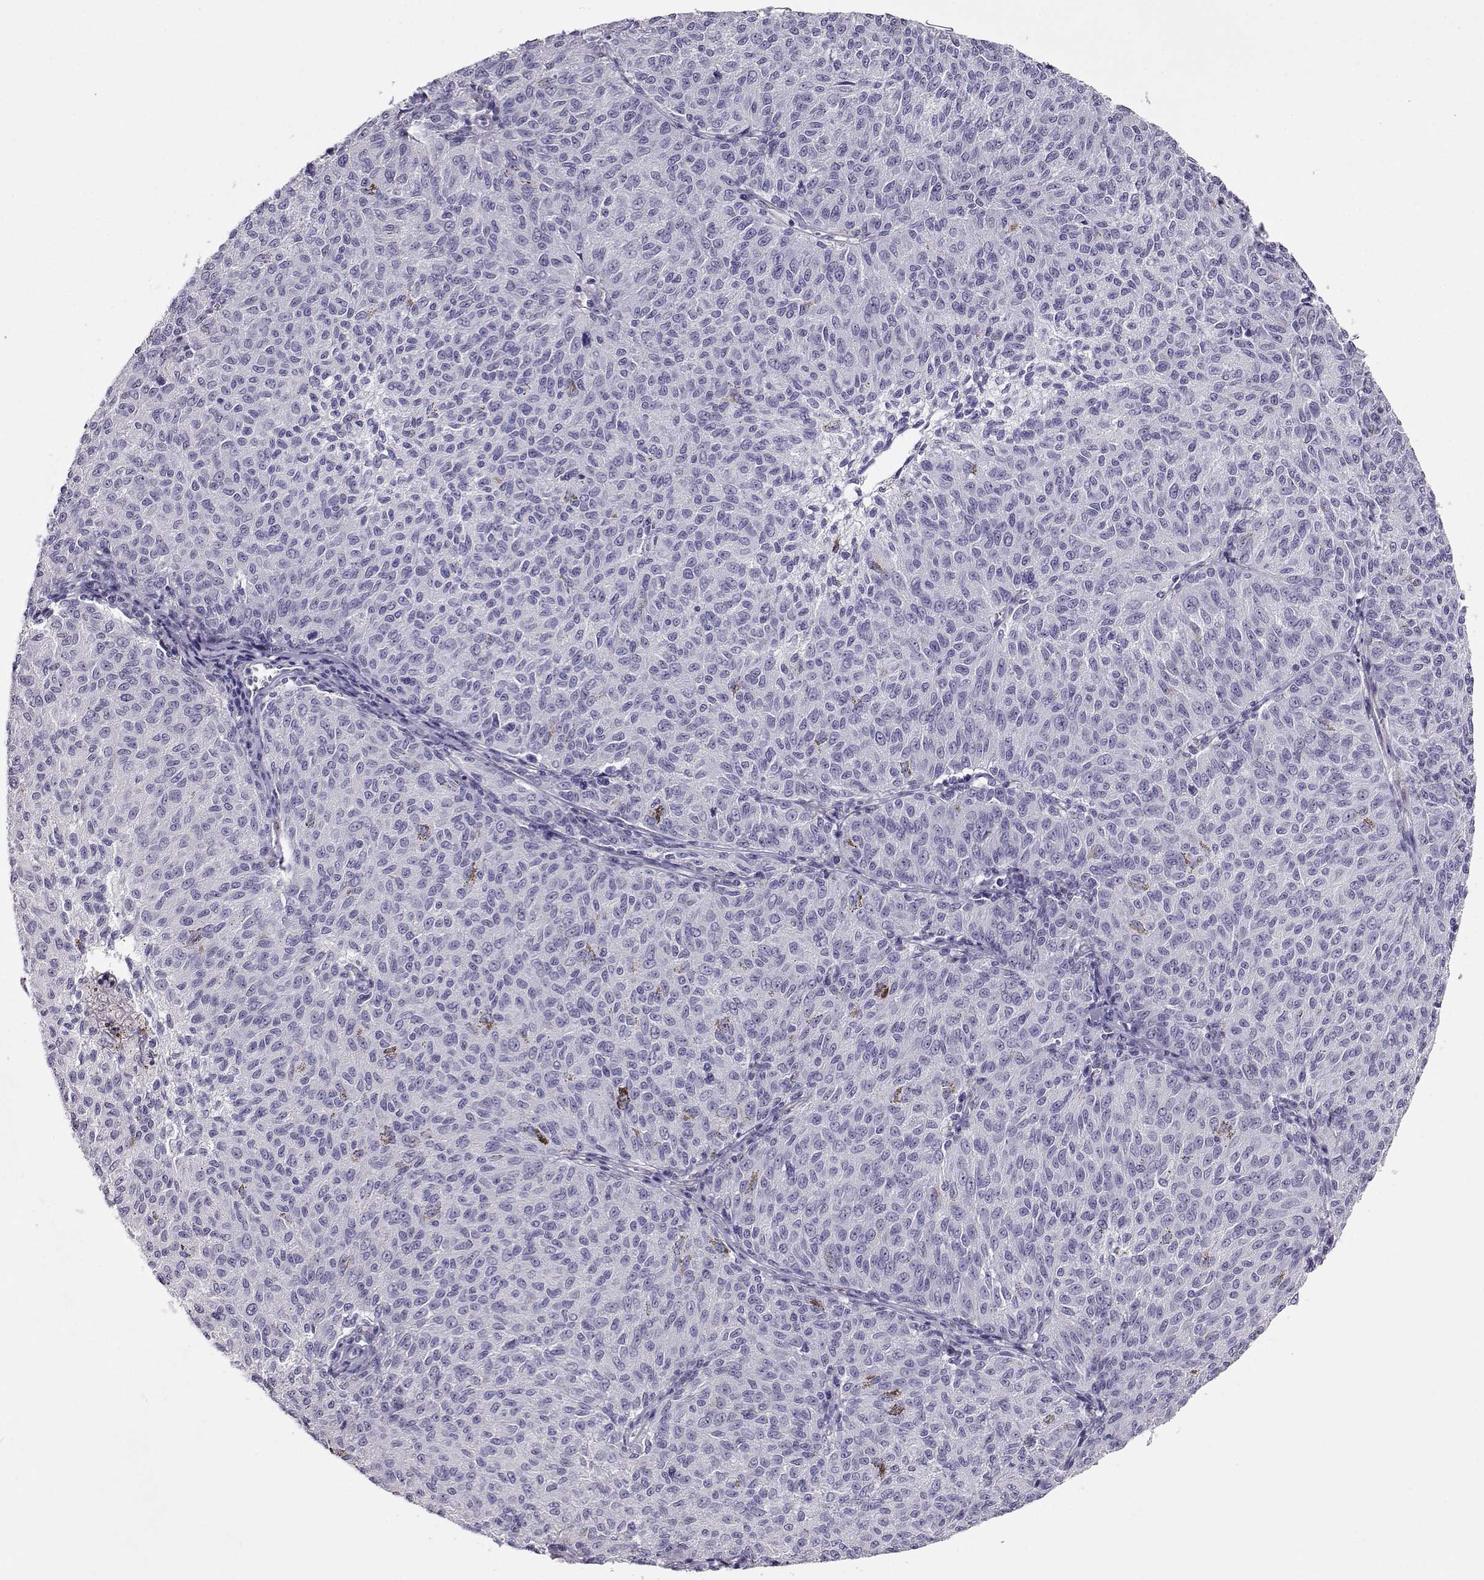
{"staining": {"intensity": "negative", "quantity": "none", "location": "none"}, "tissue": "melanoma", "cell_type": "Tumor cells", "image_type": "cancer", "snomed": [{"axis": "morphology", "description": "Malignant melanoma, NOS"}, {"axis": "topography", "description": "Skin"}], "caption": "The IHC micrograph has no significant staining in tumor cells of melanoma tissue.", "gene": "RBM44", "patient": {"sex": "female", "age": 72}}